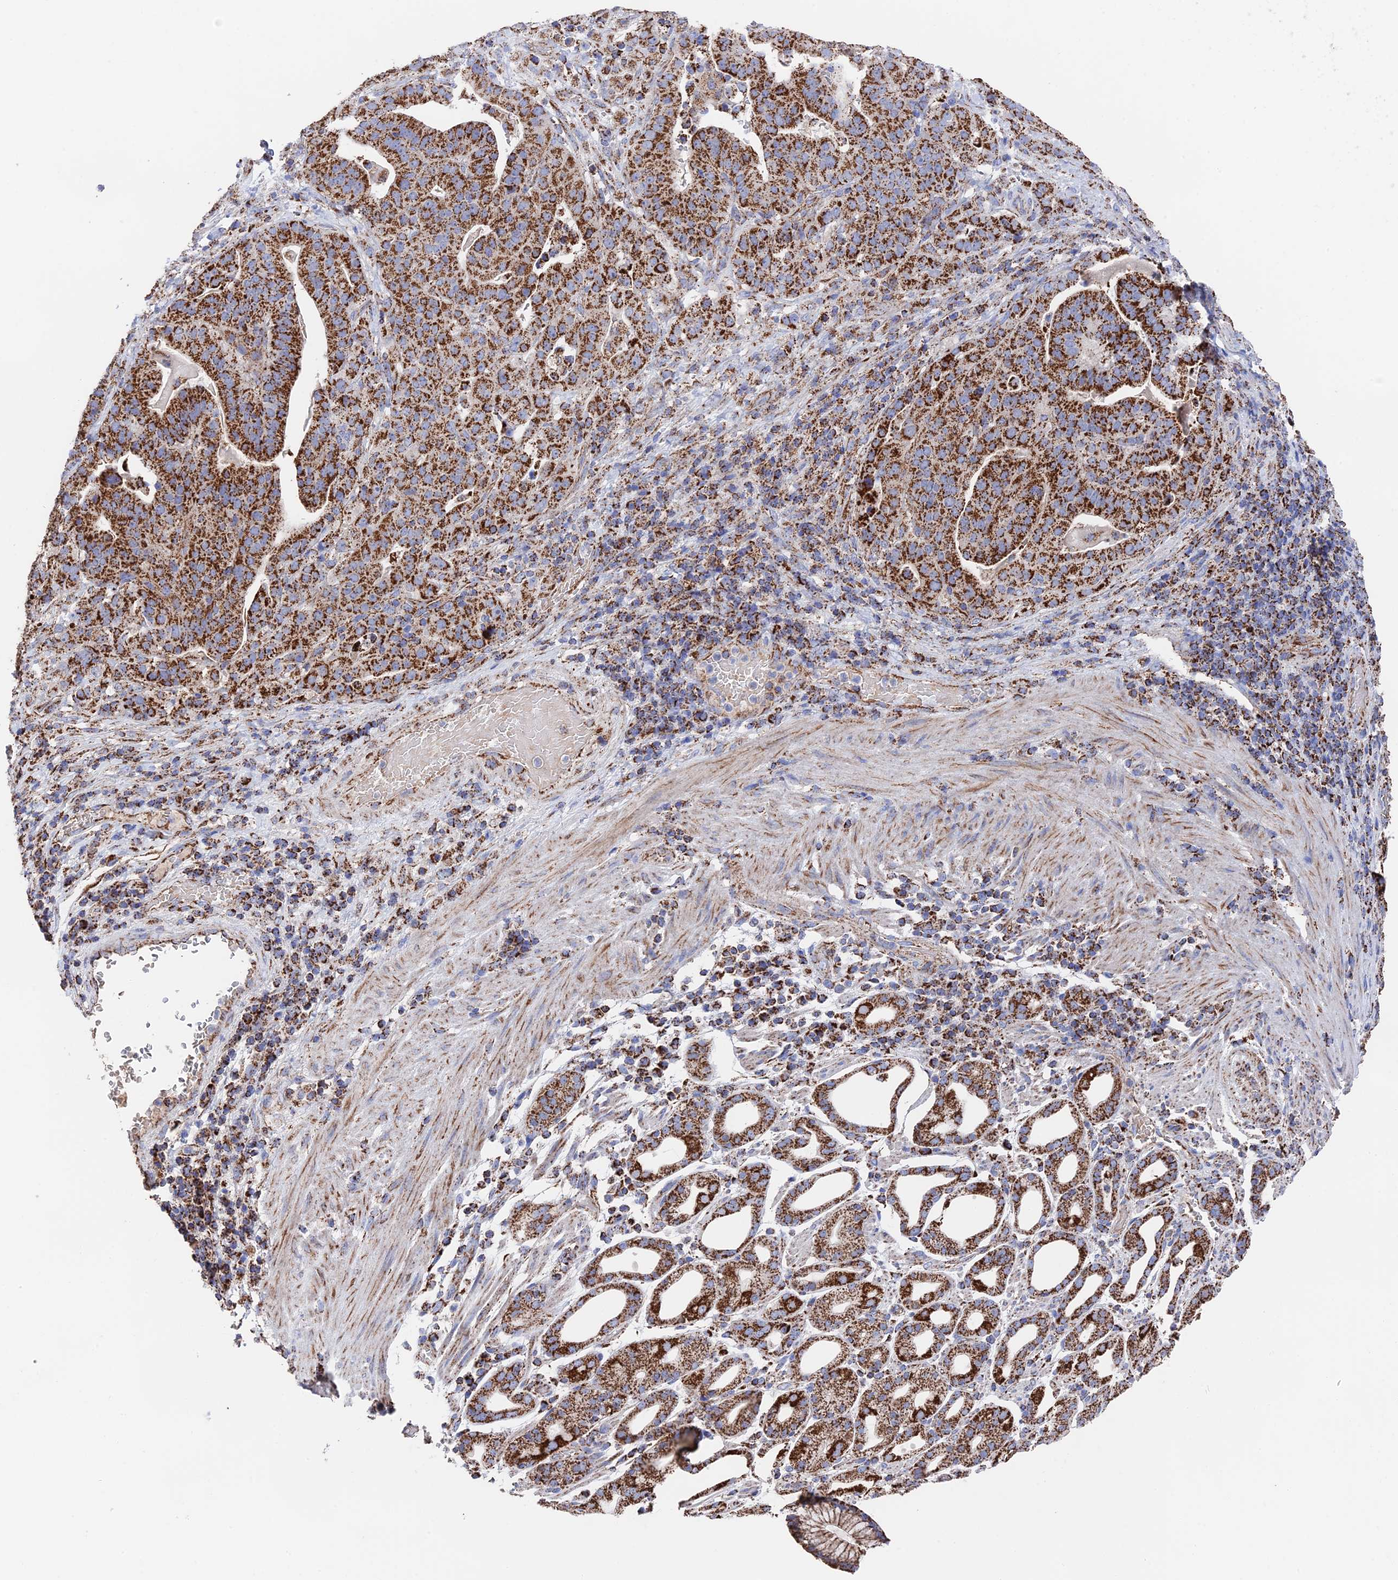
{"staining": {"intensity": "strong", "quantity": ">75%", "location": "cytoplasmic/membranous"}, "tissue": "stomach cancer", "cell_type": "Tumor cells", "image_type": "cancer", "snomed": [{"axis": "morphology", "description": "Adenocarcinoma, NOS"}, {"axis": "topography", "description": "Stomach"}], "caption": "IHC (DAB) staining of stomach cancer (adenocarcinoma) exhibits strong cytoplasmic/membranous protein staining in about >75% of tumor cells. The protein is shown in brown color, while the nuclei are stained blue.", "gene": "HAUS8", "patient": {"sex": "male", "age": 48}}